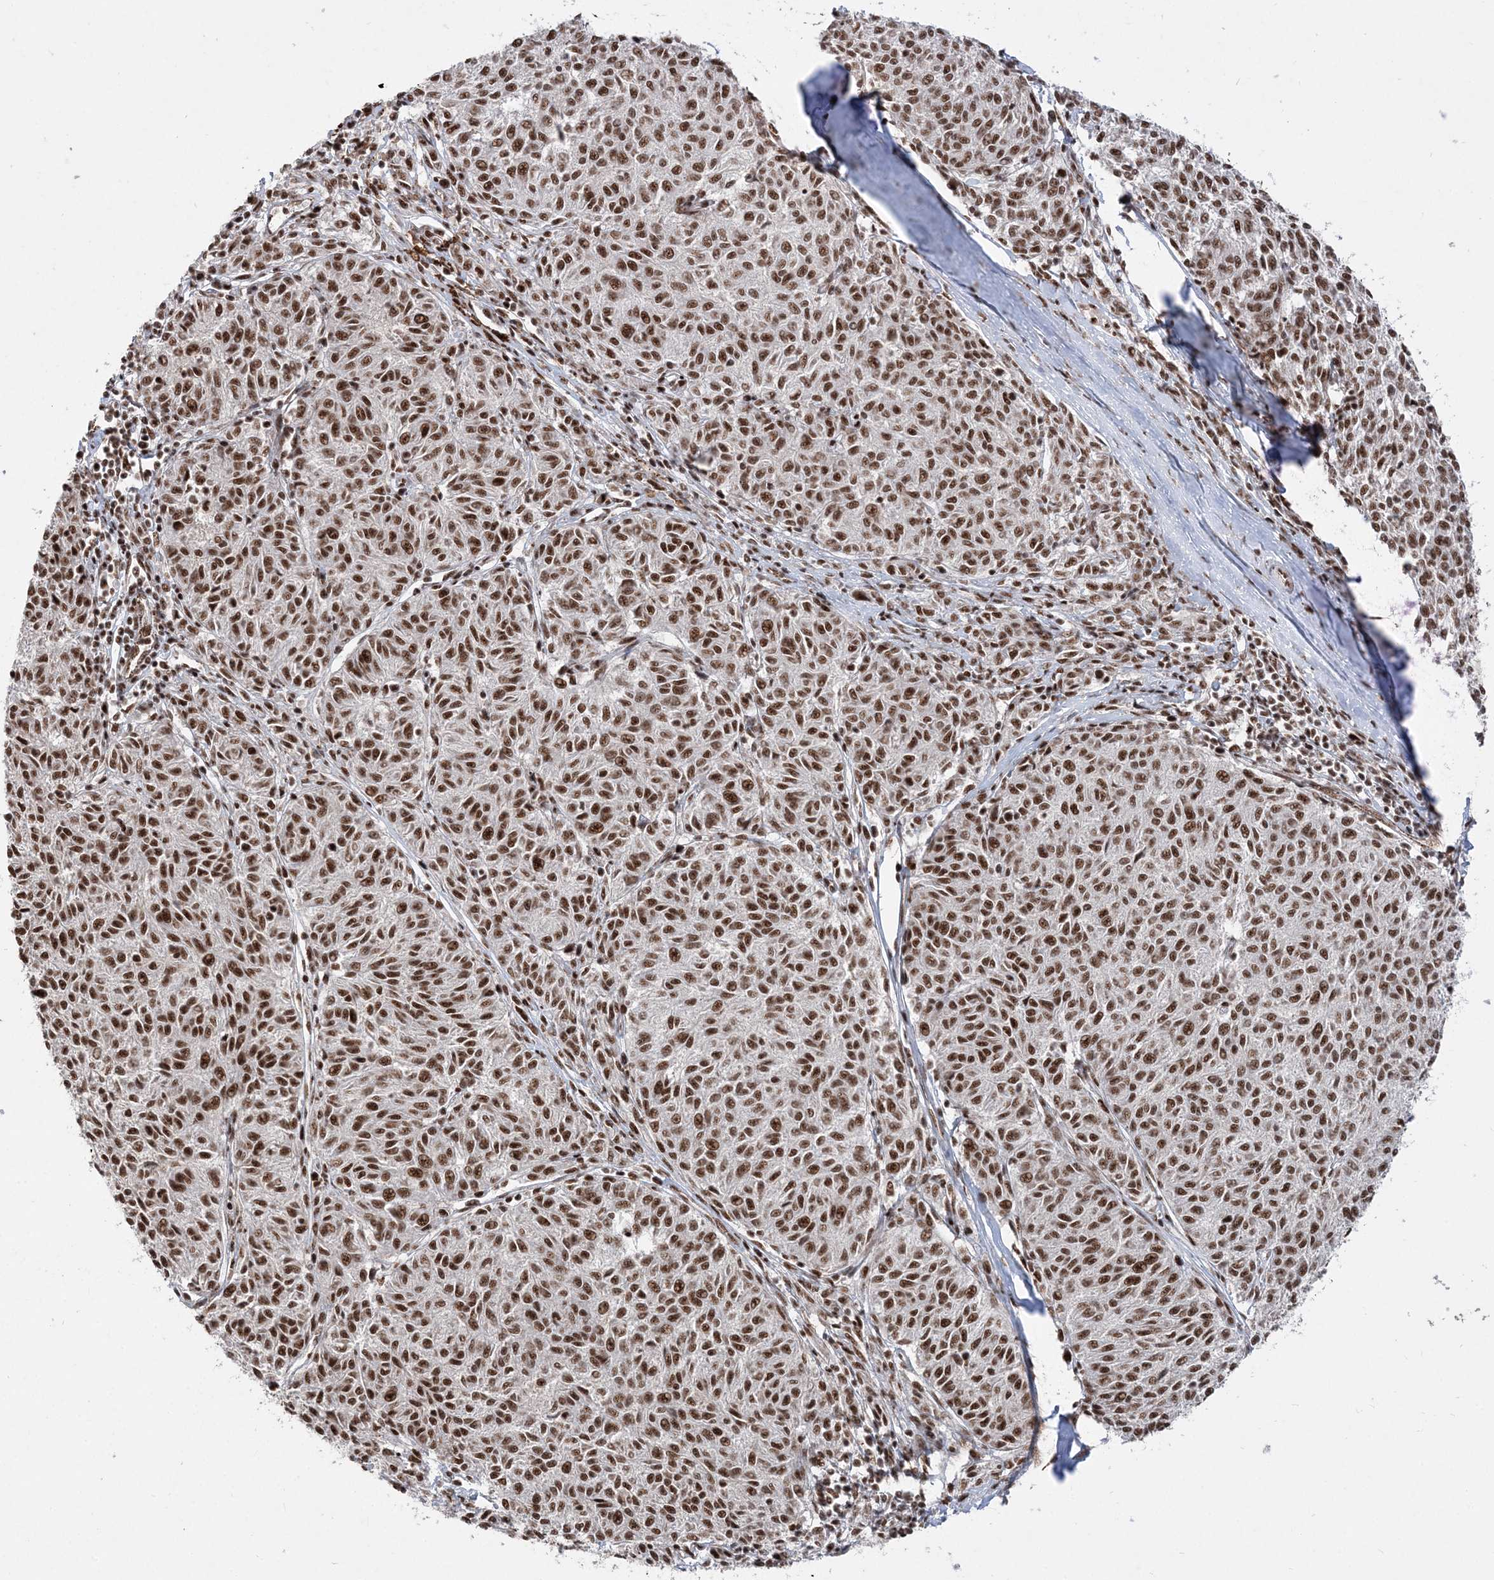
{"staining": {"intensity": "moderate", "quantity": ">75%", "location": "nuclear"}, "tissue": "melanoma", "cell_type": "Tumor cells", "image_type": "cancer", "snomed": [{"axis": "morphology", "description": "Malignant melanoma, NOS"}, {"axis": "topography", "description": "Skin"}], "caption": "Brown immunohistochemical staining in malignant melanoma reveals moderate nuclear staining in approximately >75% of tumor cells.", "gene": "RBM17", "patient": {"sex": "female", "age": 72}}